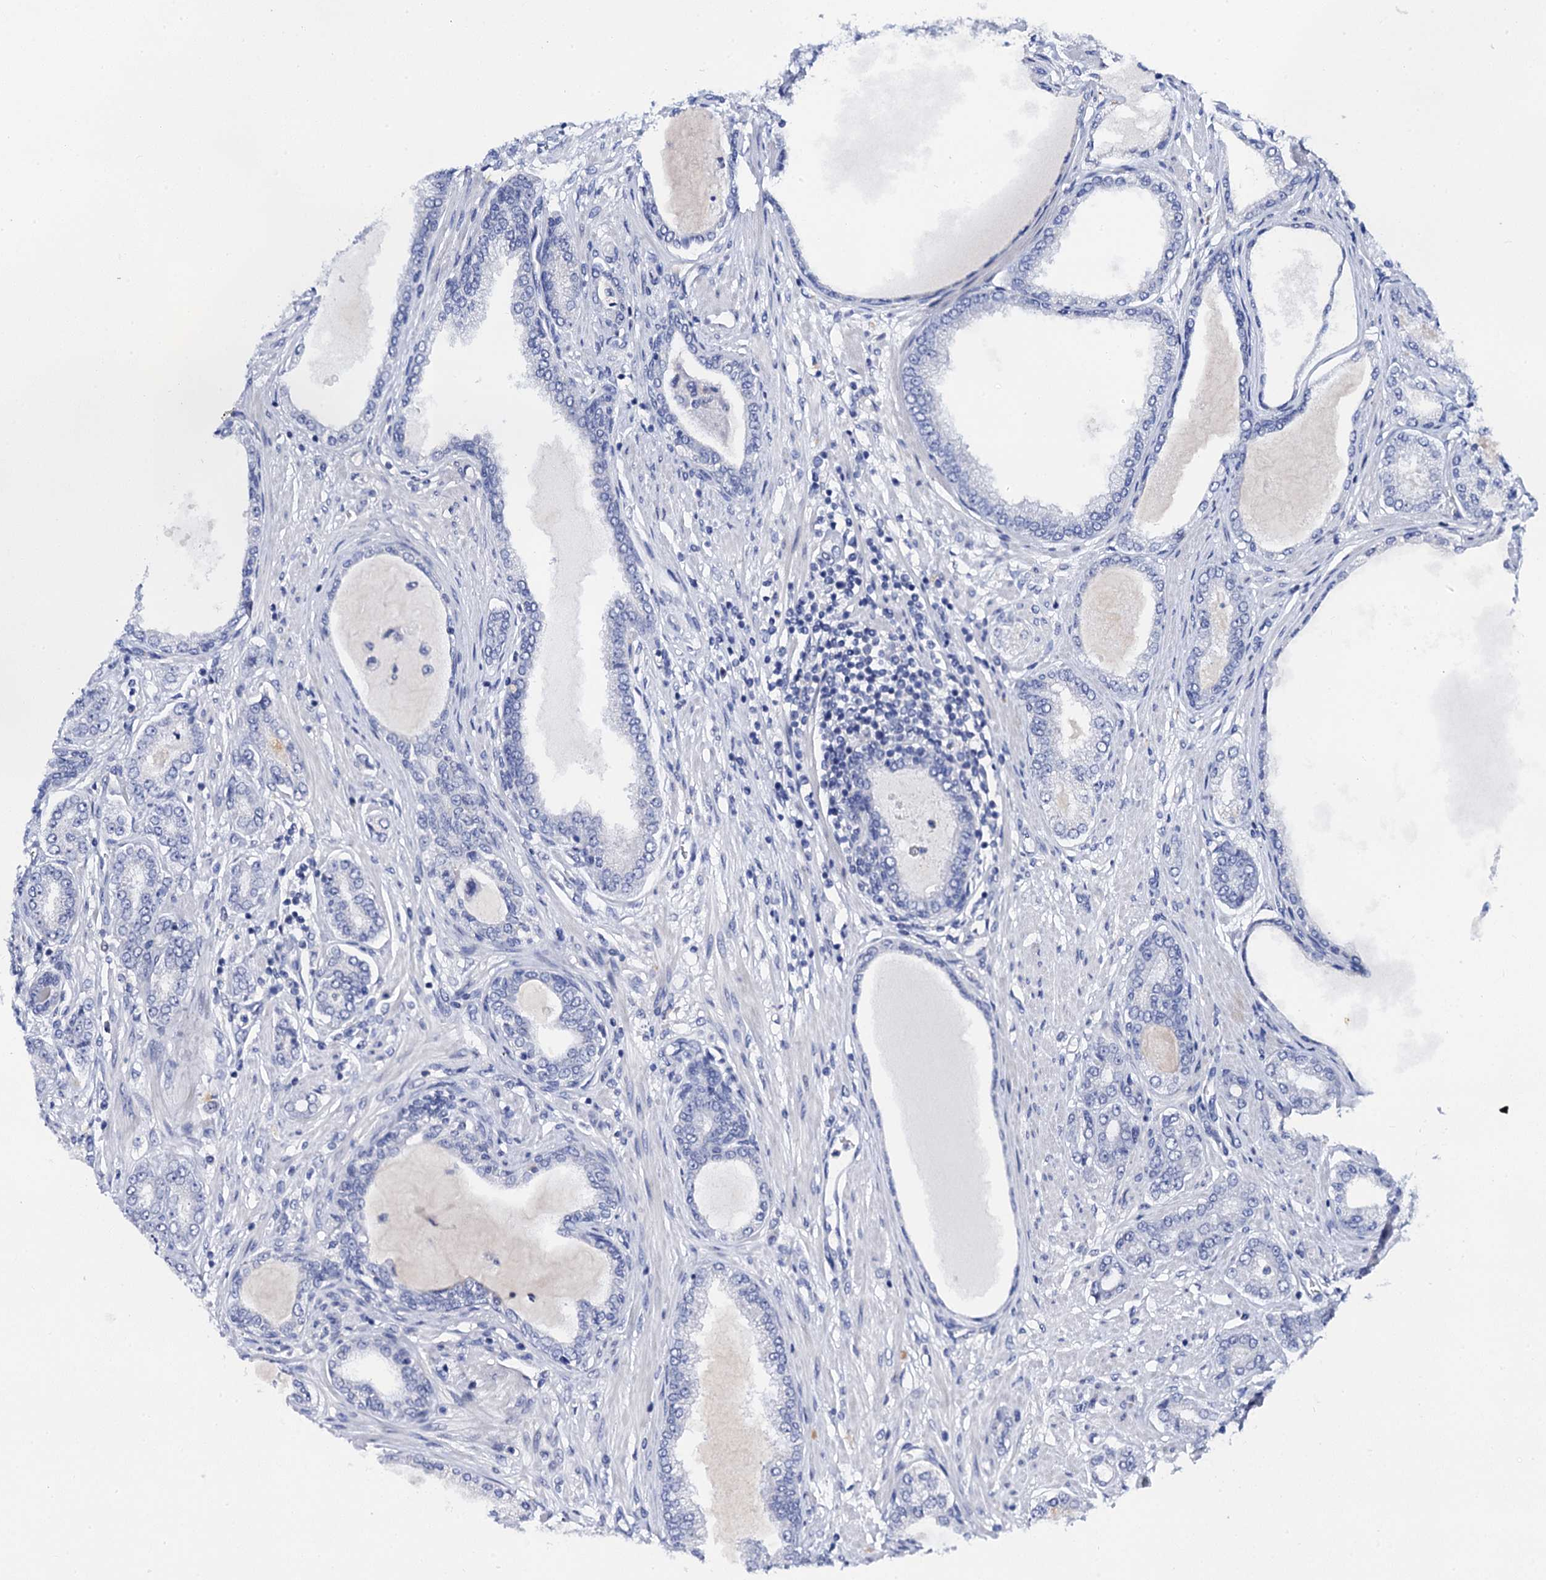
{"staining": {"intensity": "negative", "quantity": "none", "location": "none"}, "tissue": "prostate cancer", "cell_type": "Tumor cells", "image_type": "cancer", "snomed": [{"axis": "morphology", "description": "Adenocarcinoma, Low grade"}, {"axis": "topography", "description": "Prostate"}], "caption": "Human adenocarcinoma (low-grade) (prostate) stained for a protein using immunohistochemistry demonstrates no staining in tumor cells.", "gene": "LYPD3", "patient": {"sex": "male", "age": 63}}